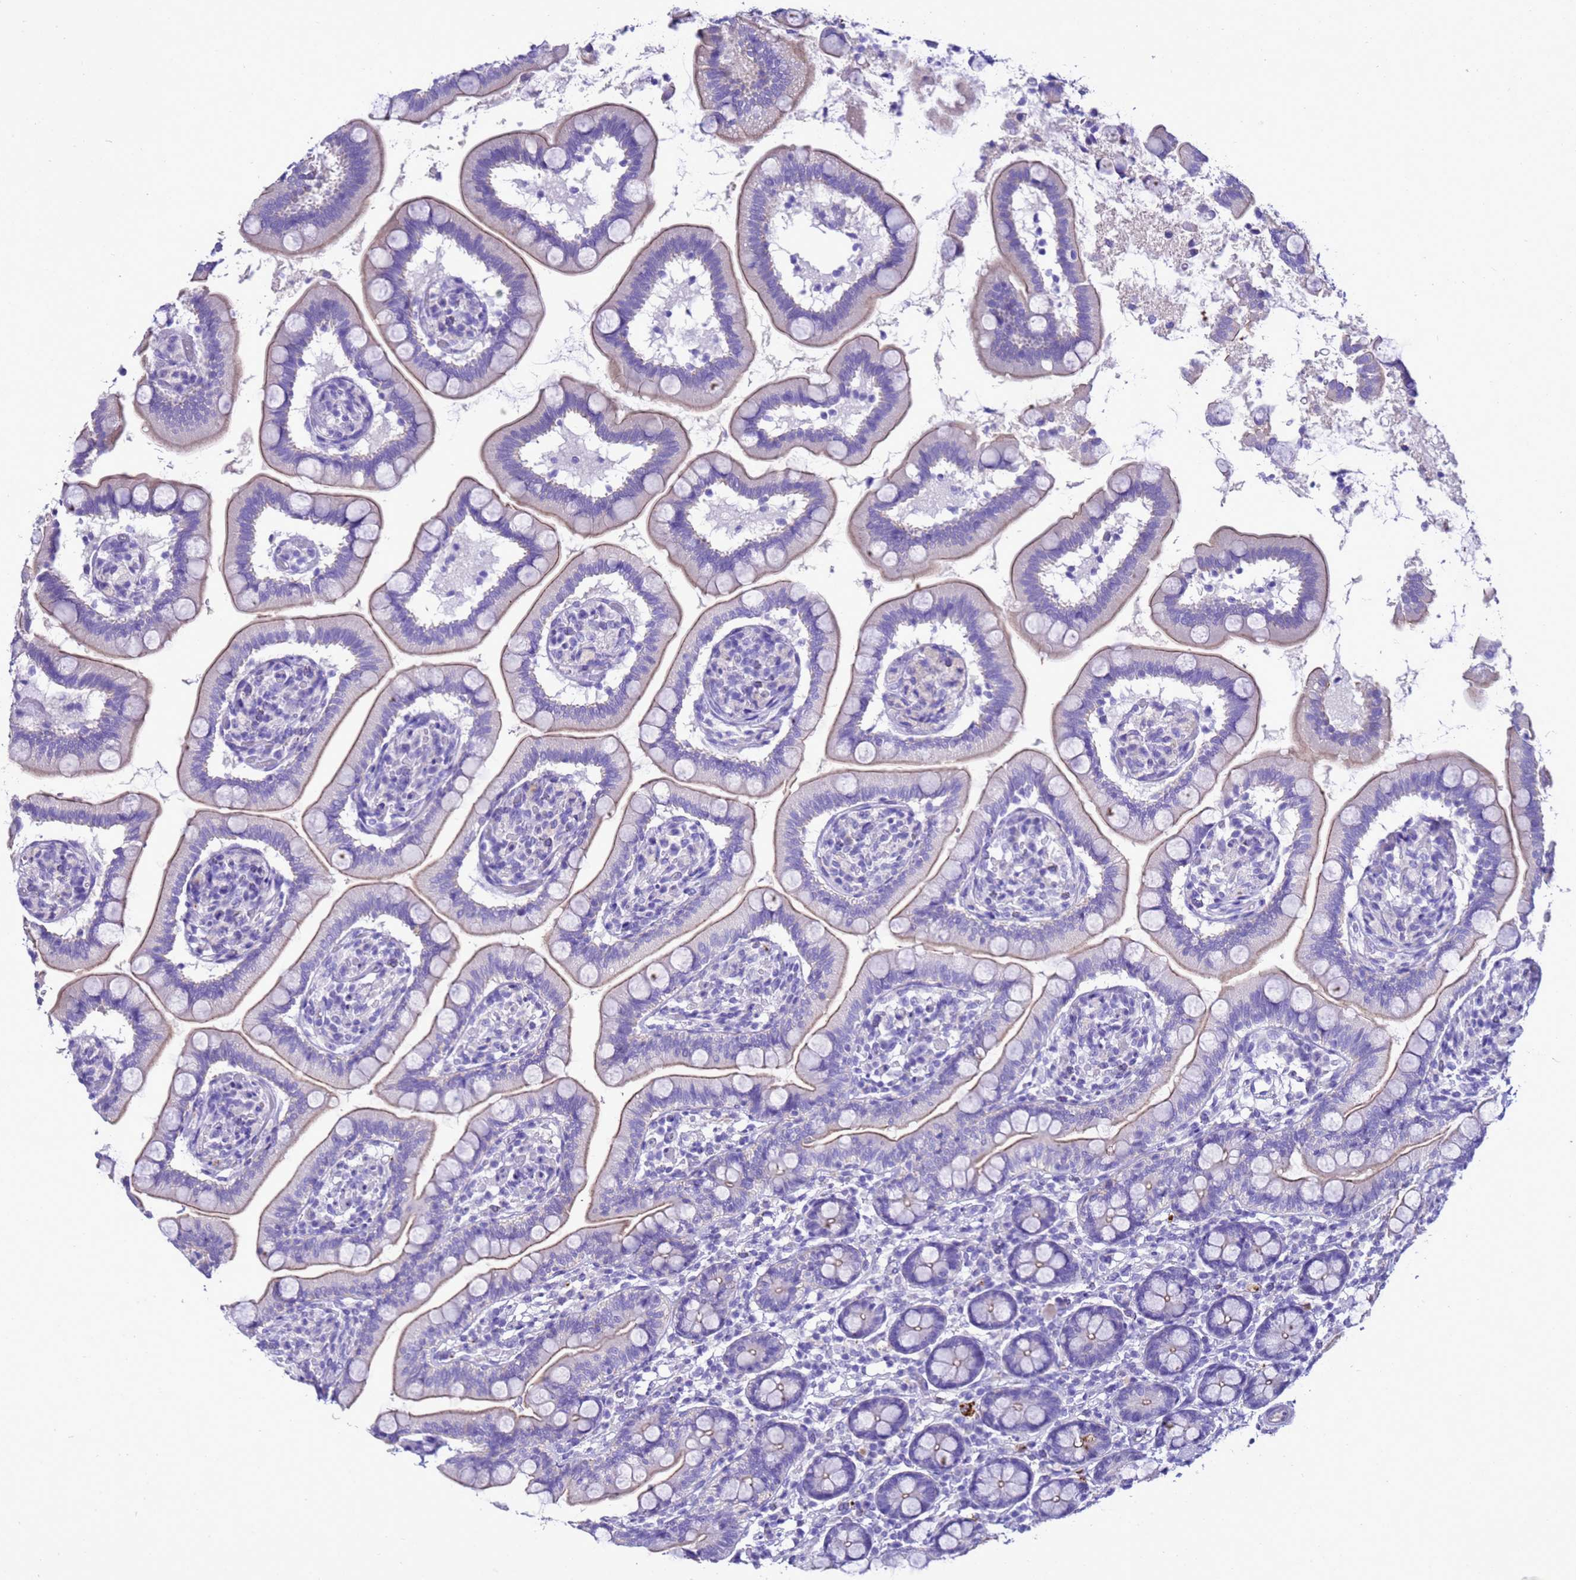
{"staining": {"intensity": "negative", "quantity": "none", "location": "none"}, "tissue": "small intestine", "cell_type": "Glandular cells", "image_type": "normal", "snomed": [{"axis": "morphology", "description": "Normal tissue, NOS"}, {"axis": "topography", "description": "Small intestine"}], "caption": "Photomicrograph shows no significant protein staining in glandular cells of unremarkable small intestine. The staining is performed using DAB brown chromogen with nuclei counter-stained in using hematoxylin.", "gene": "BEST2", "patient": {"sex": "female", "age": 64}}